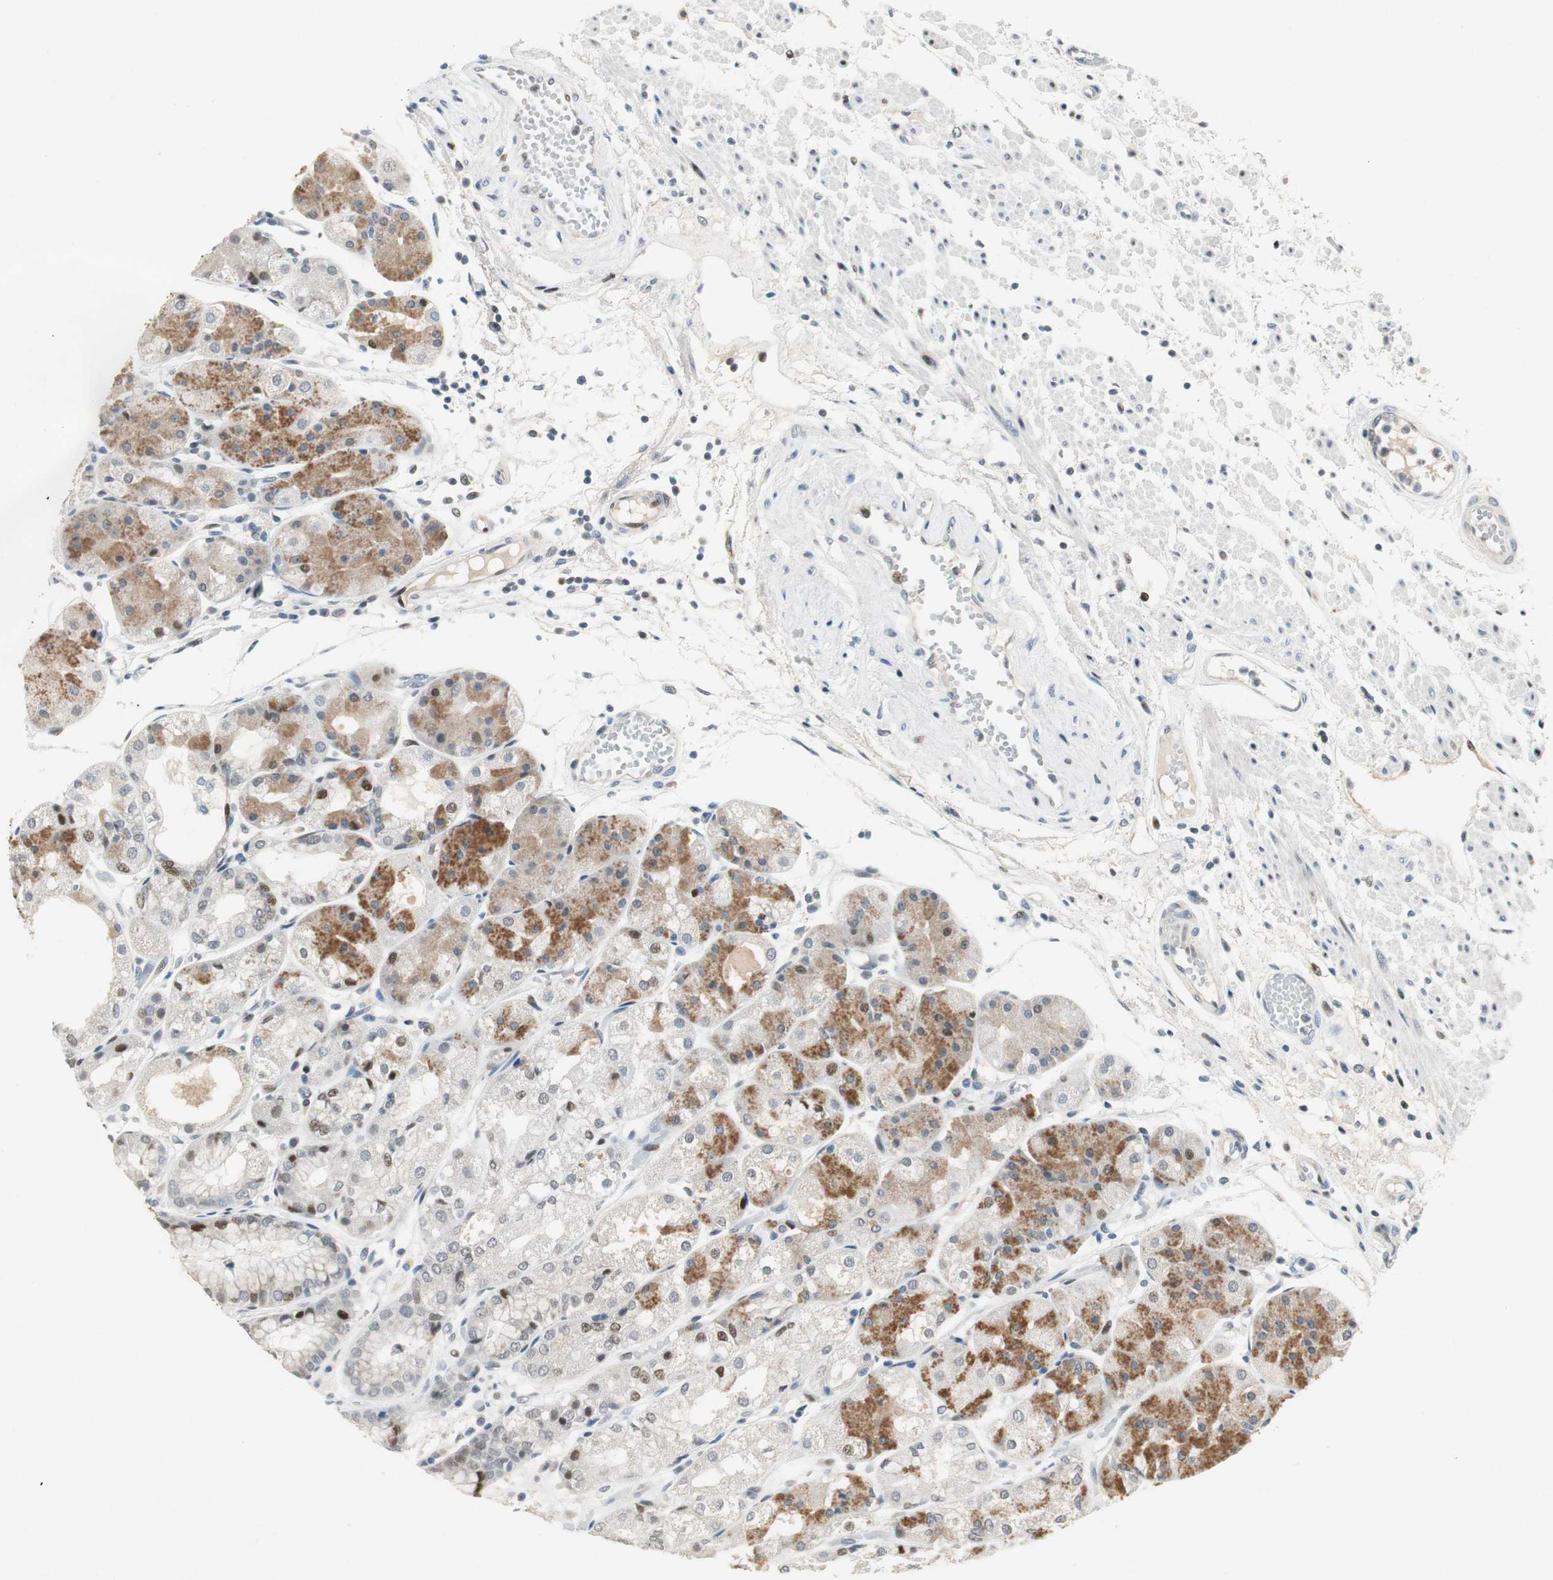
{"staining": {"intensity": "strong", "quantity": "25%-75%", "location": "cytoplasmic/membranous,nuclear"}, "tissue": "stomach", "cell_type": "Glandular cells", "image_type": "normal", "snomed": [{"axis": "morphology", "description": "Normal tissue, NOS"}, {"axis": "topography", "description": "Stomach, upper"}], "caption": "Brown immunohistochemical staining in benign stomach shows strong cytoplasmic/membranous,nuclear positivity in about 25%-75% of glandular cells. (Stains: DAB in brown, nuclei in blue, Microscopy: brightfield microscopy at high magnification).", "gene": "AJUBA", "patient": {"sex": "male", "age": 72}}